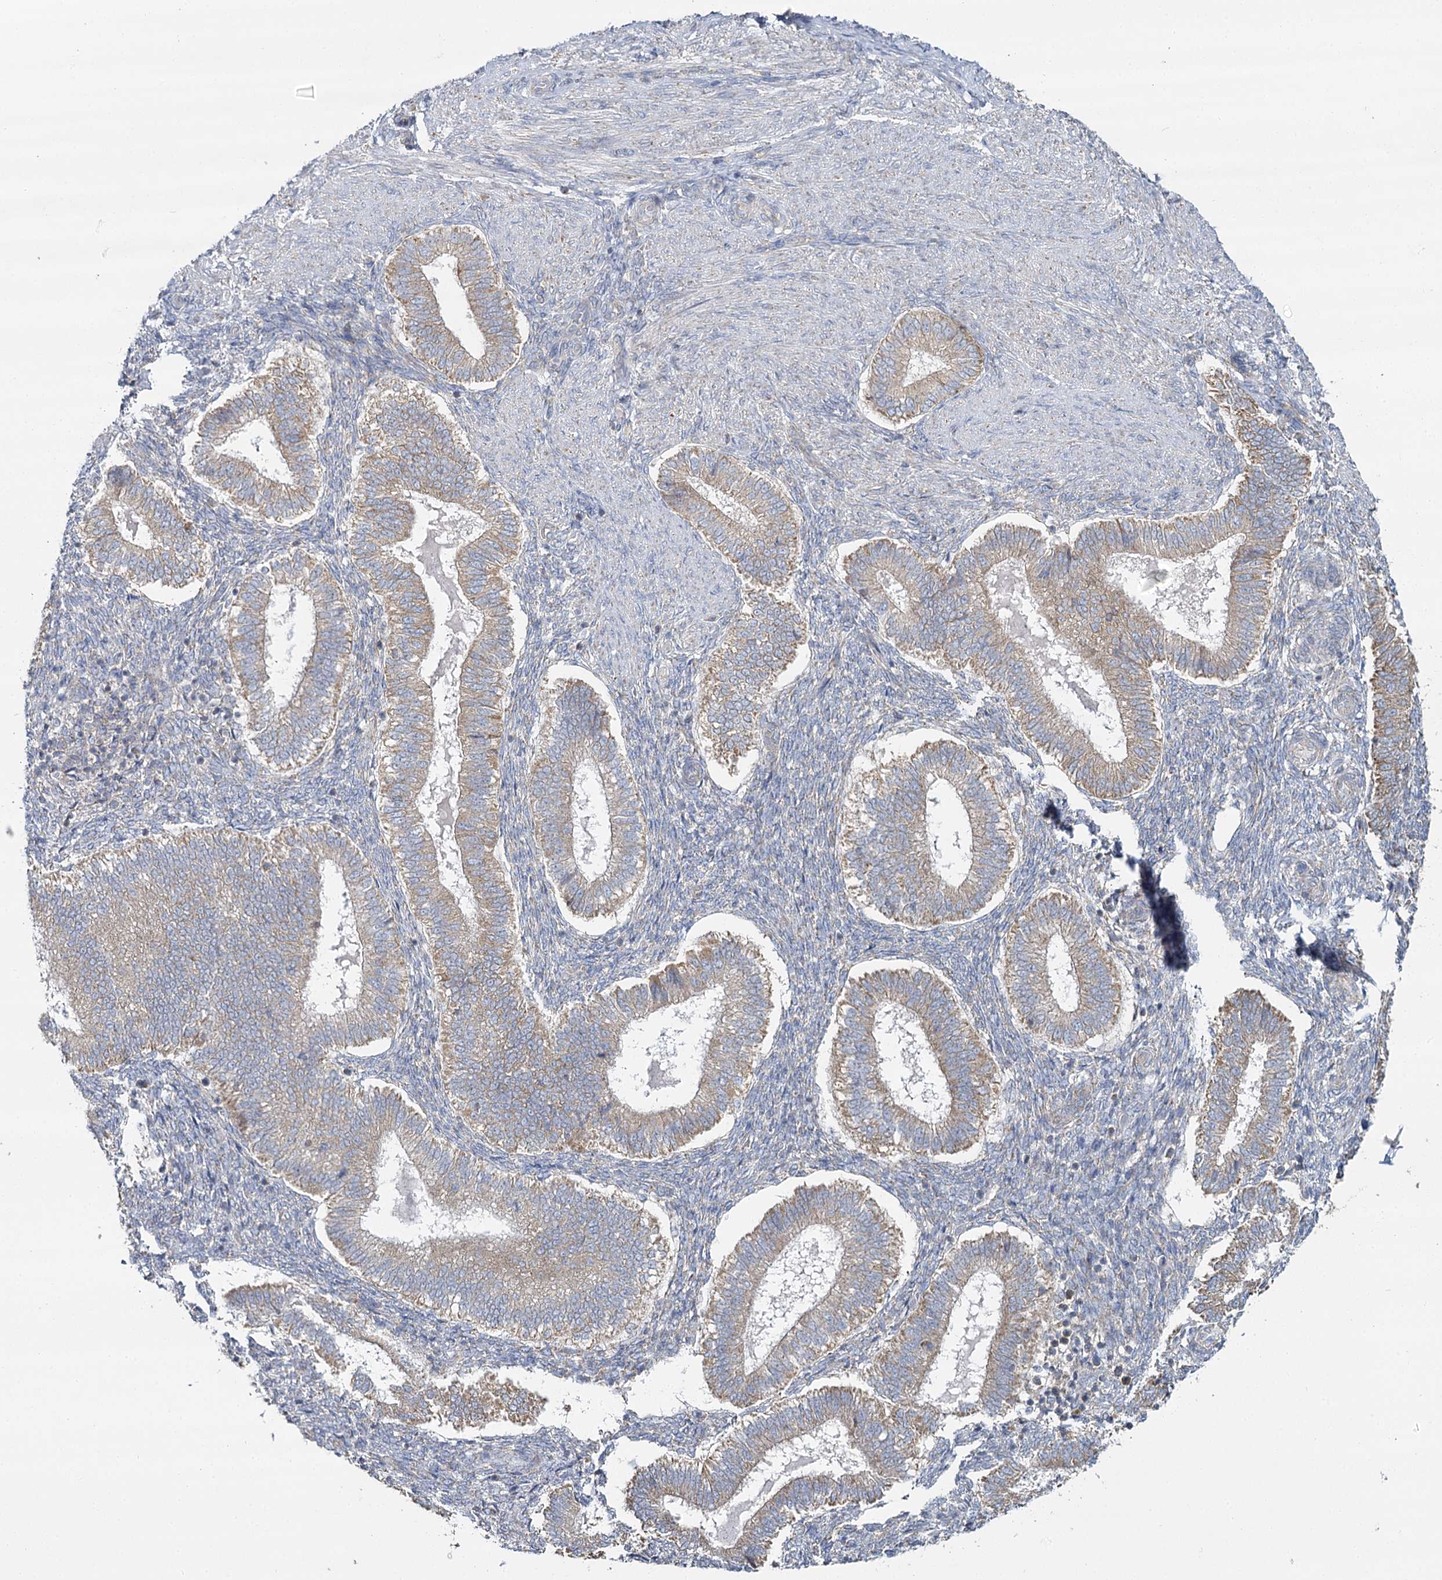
{"staining": {"intensity": "negative", "quantity": "none", "location": "none"}, "tissue": "endometrium", "cell_type": "Cells in endometrial stroma", "image_type": "normal", "snomed": [{"axis": "morphology", "description": "Normal tissue, NOS"}, {"axis": "topography", "description": "Endometrium"}], "caption": "The histopathology image shows no significant staining in cells in endometrial stroma of endometrium. (DAB (3,3'-diaminobenzidine) immunohistochemistry (IHC) with hematoxylin counter stain).", "gene": "ACOX2", "patient": {"sex": "female", "age": 25}}